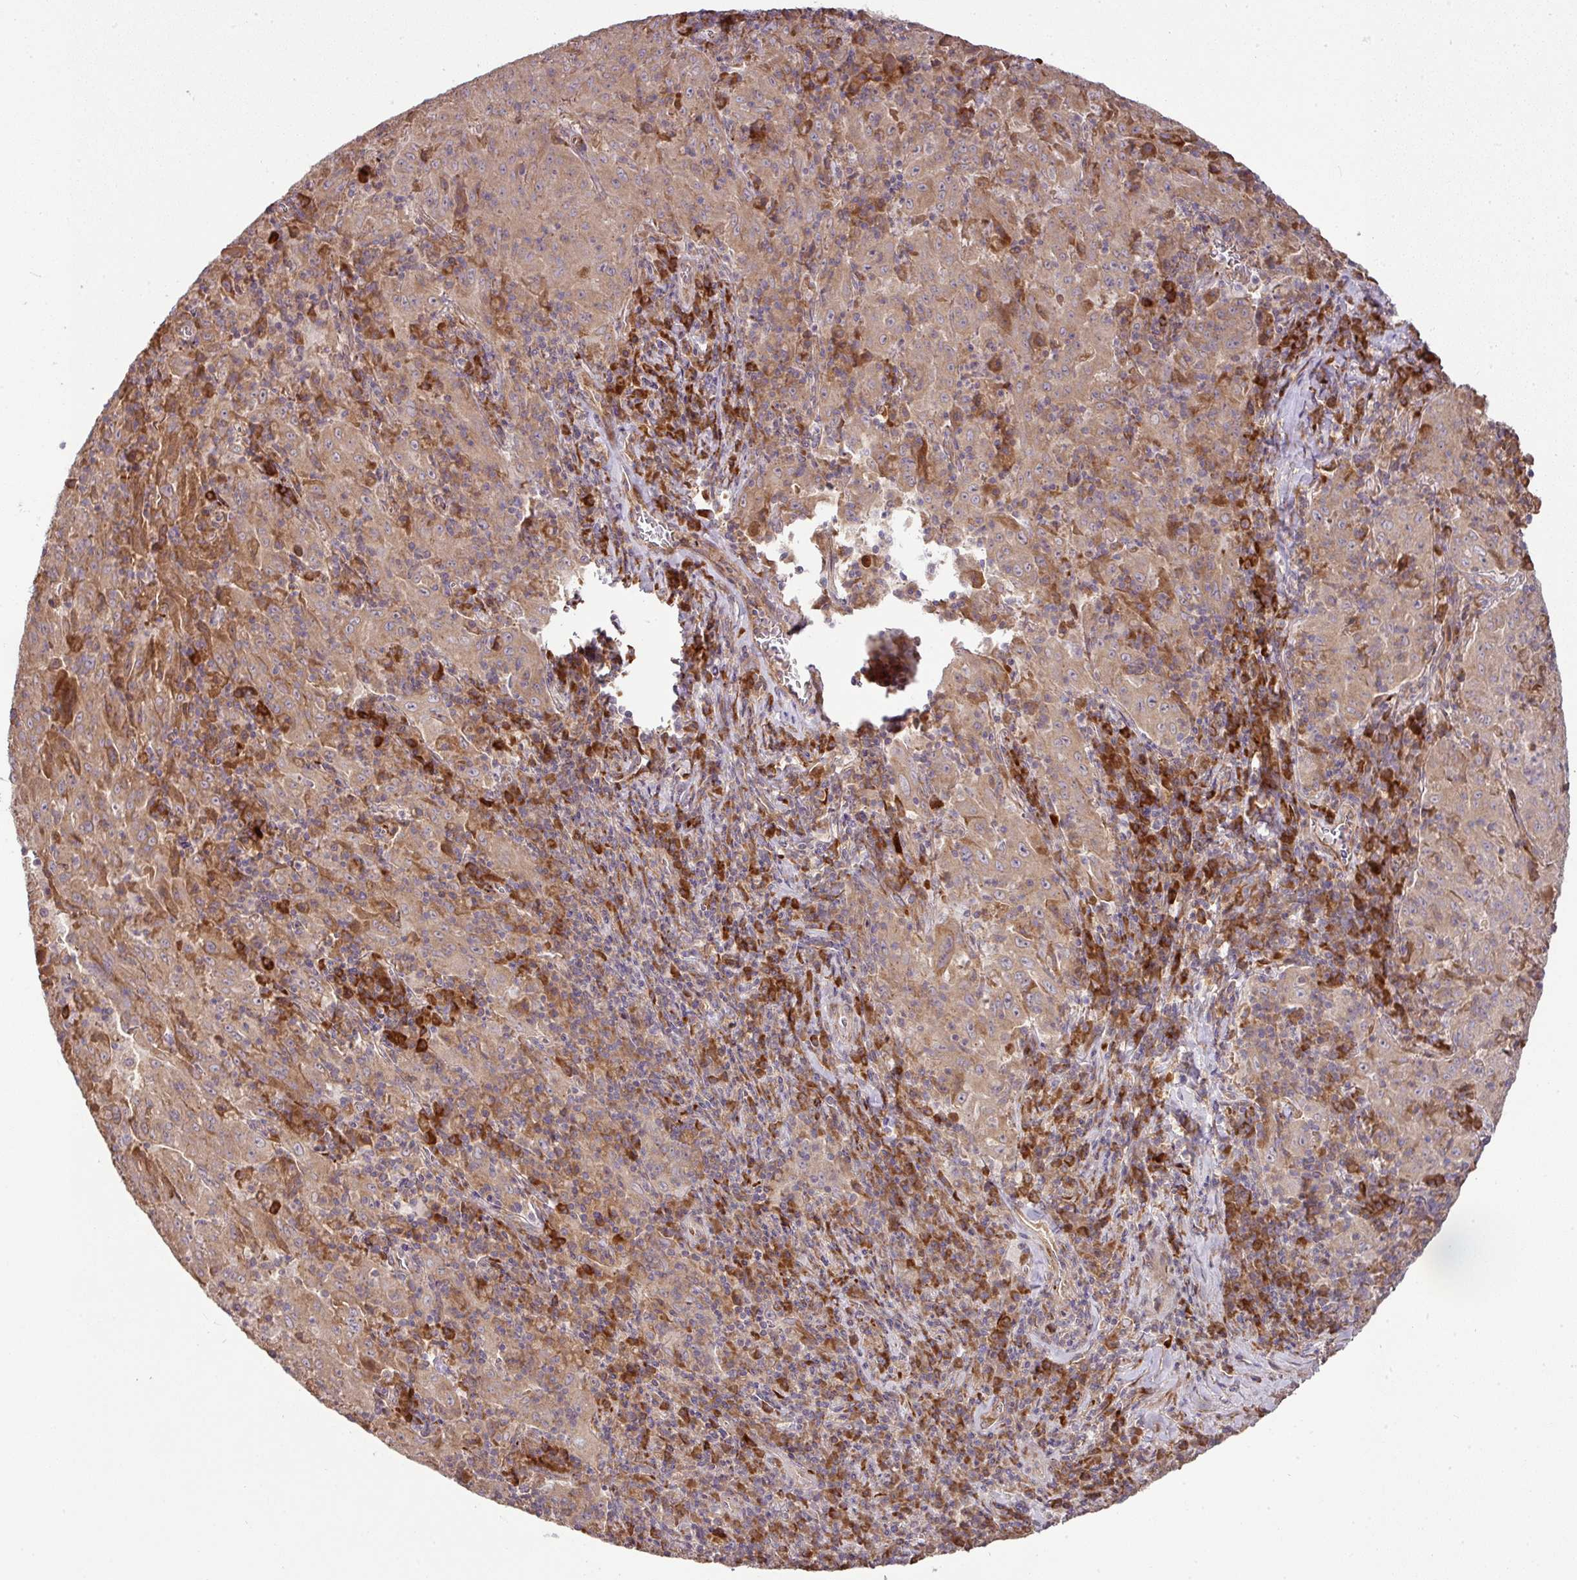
{"staining": {"intensity": "moderate", "quantity": ">75%", "location": "cytoplasmic/membranous"}, "tissue": "pancreatic cancer", "cell_type": "Tumor cells", "image_type": "cancer", "snomed": [{"axis": "morphology", "description": "Adenocarcinoma, NOS"}, {"axis": "topography", "description": "Pancreas"}], "caption": "Brown immunohistochemical staining in human pancreatic adenocarcinoma shows moderate cytoplasmic/membranous expression in approximately >75% of tumor cells.", "gene": "GALP", "patient": {"sex": "male", "age": 63}}